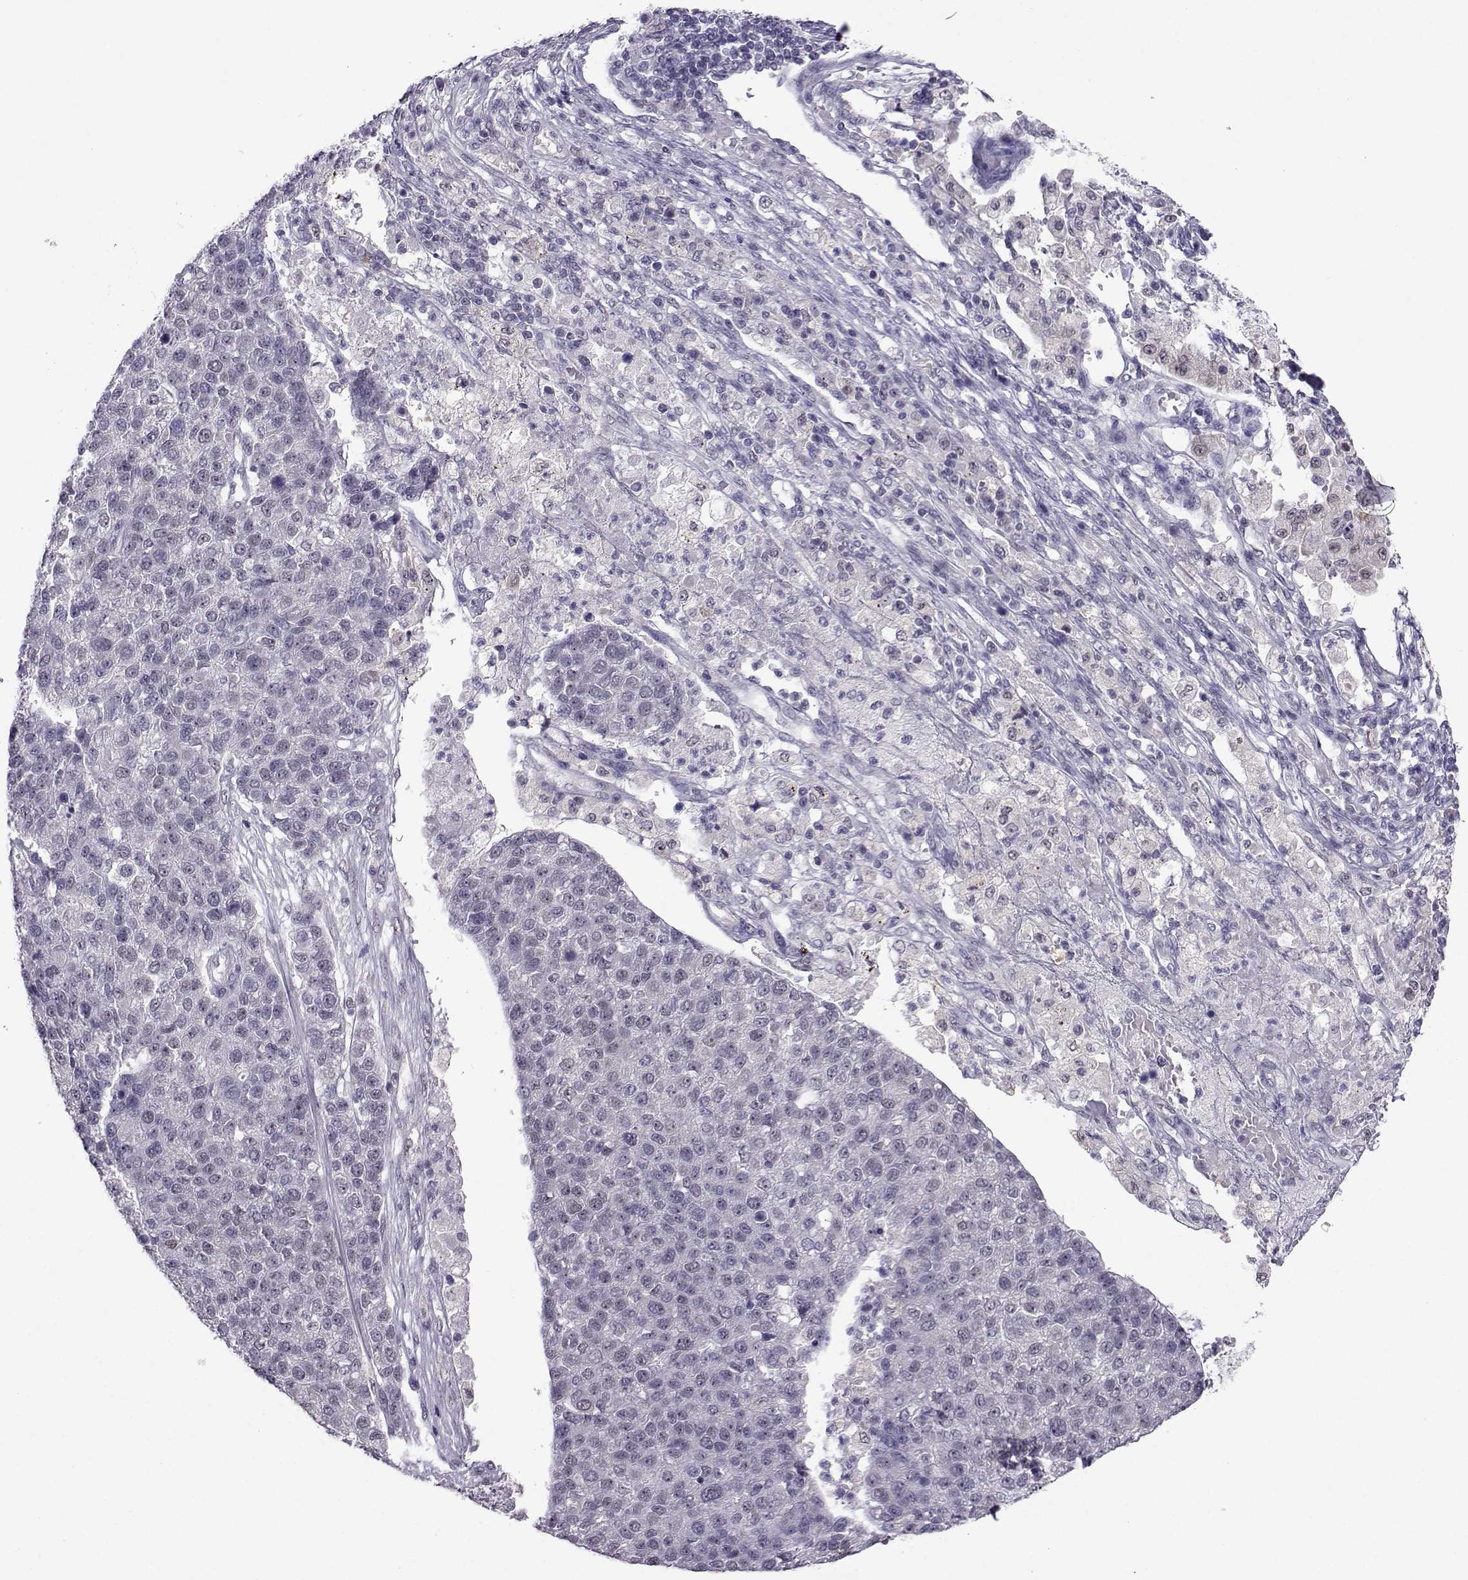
{"staining": {"intensity": "negative", "quantity": "none", "location": "none"}, "tissue": "pancreatic cancer", "cell_type": "Tumor cells", "image_type": "cancer", "snomed": [{"axis": "morphology", "description": "Adenocarcinoma, NOS"}, {"axis": "topography", "description": "Pancreas"}], "caption": "High magnification brightfield microscopy of pancreatic cancer (adenocarcinoma) stained with DAB (3,3'-diaminobenzidine) (brown) and counterstained with hematoxylin (blue): tumor cells show no significant positivity.", "gene": "DDX20", "patient": {"sex": "female", "age": 61}}